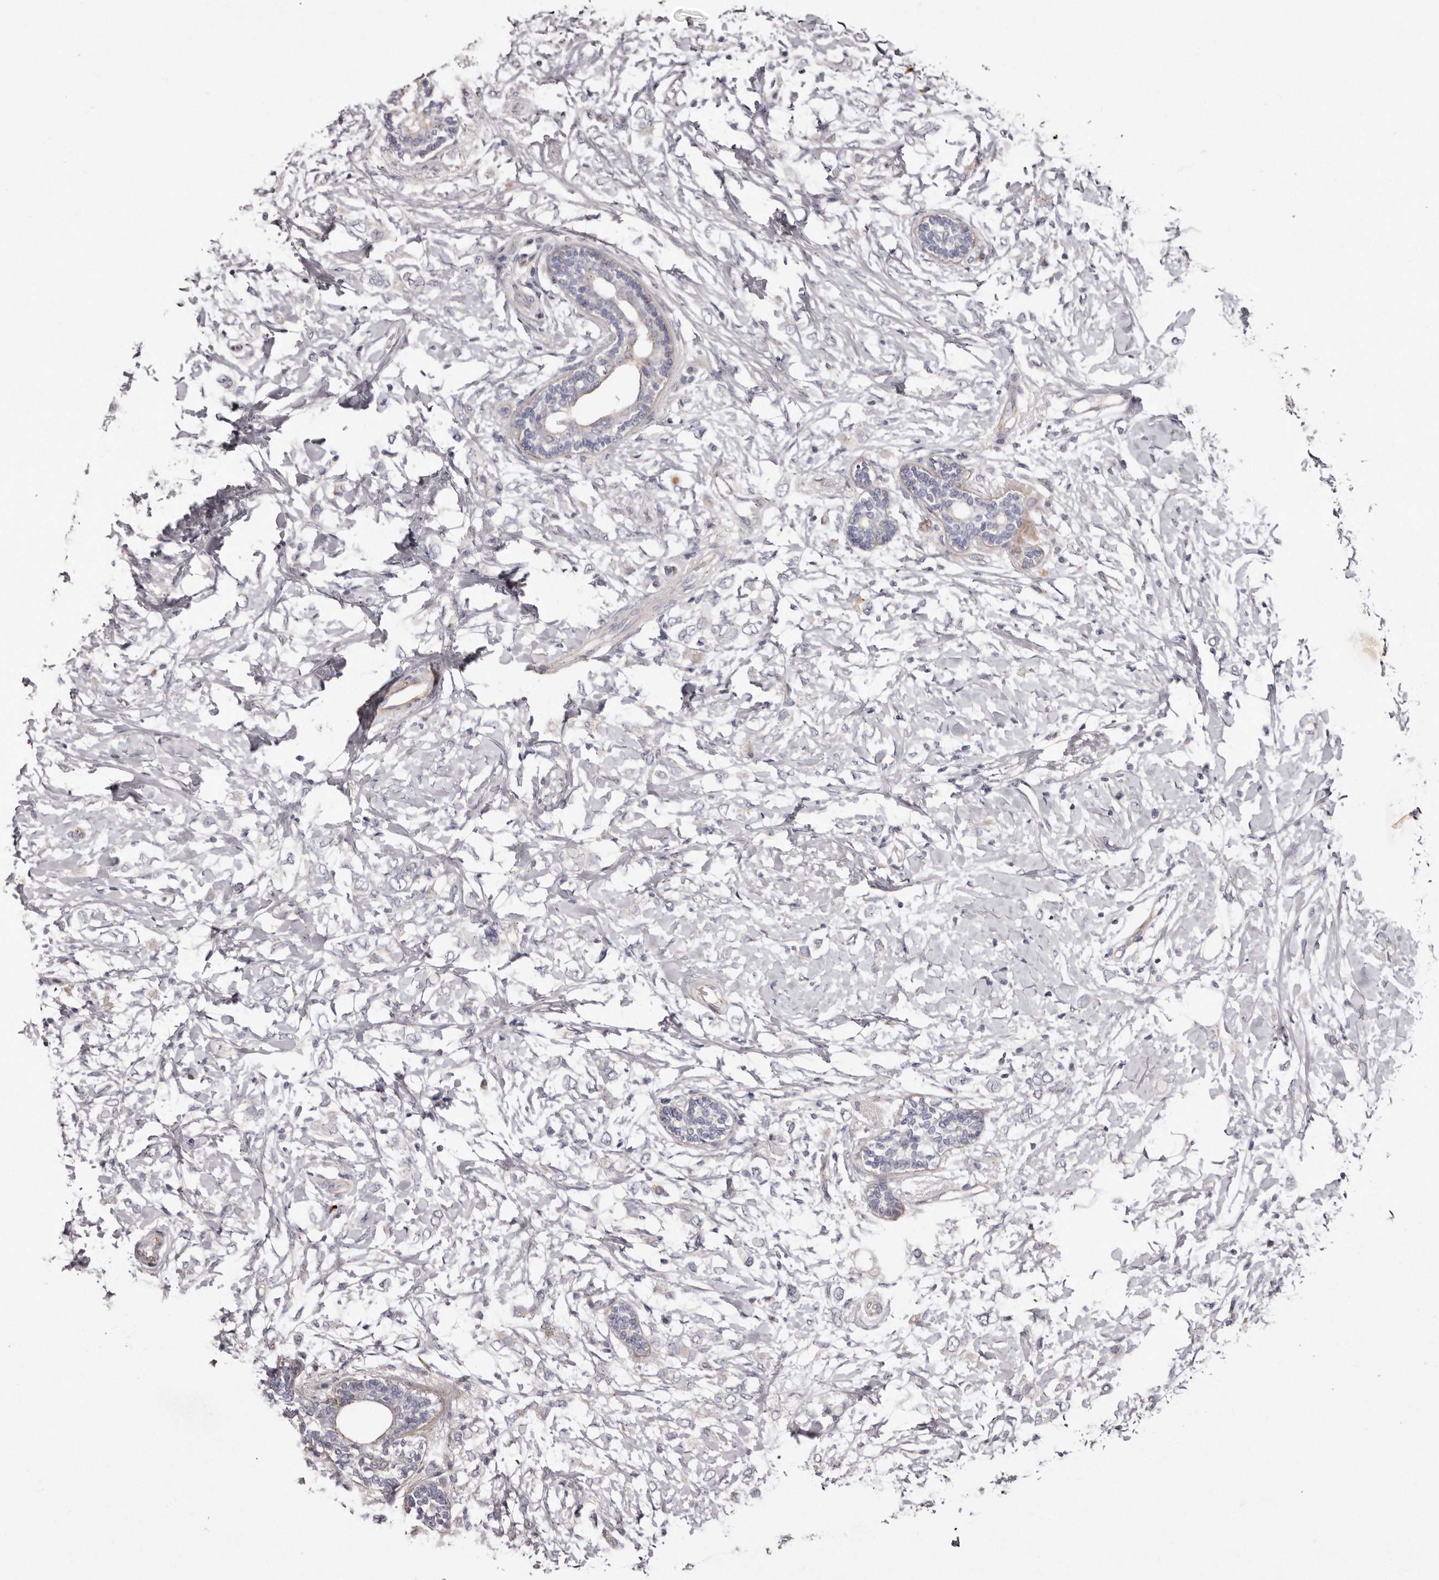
{"staining": {"intensity": "negative", "quantity": "none", "location": "none"}, "tissue": "breast cancer", "cell_type": "Tumor cells", "image_type": "cancer", "snomed": [{"axis": "morphology", "description": "Normal tissue, NOS"}, {"axis": "morphology", "description": "Lobular carcinoma"}, {"axis": "topography", "description": "Breast"}], "caption": "High magnification brightfield microscopy of breast cancer stained with DAB (brown) and counterstained with hematoxylin (blue): tumor cells show no significant expression.", "gene": "PEG10", "patient": {"sex": "female", "age": 47}}